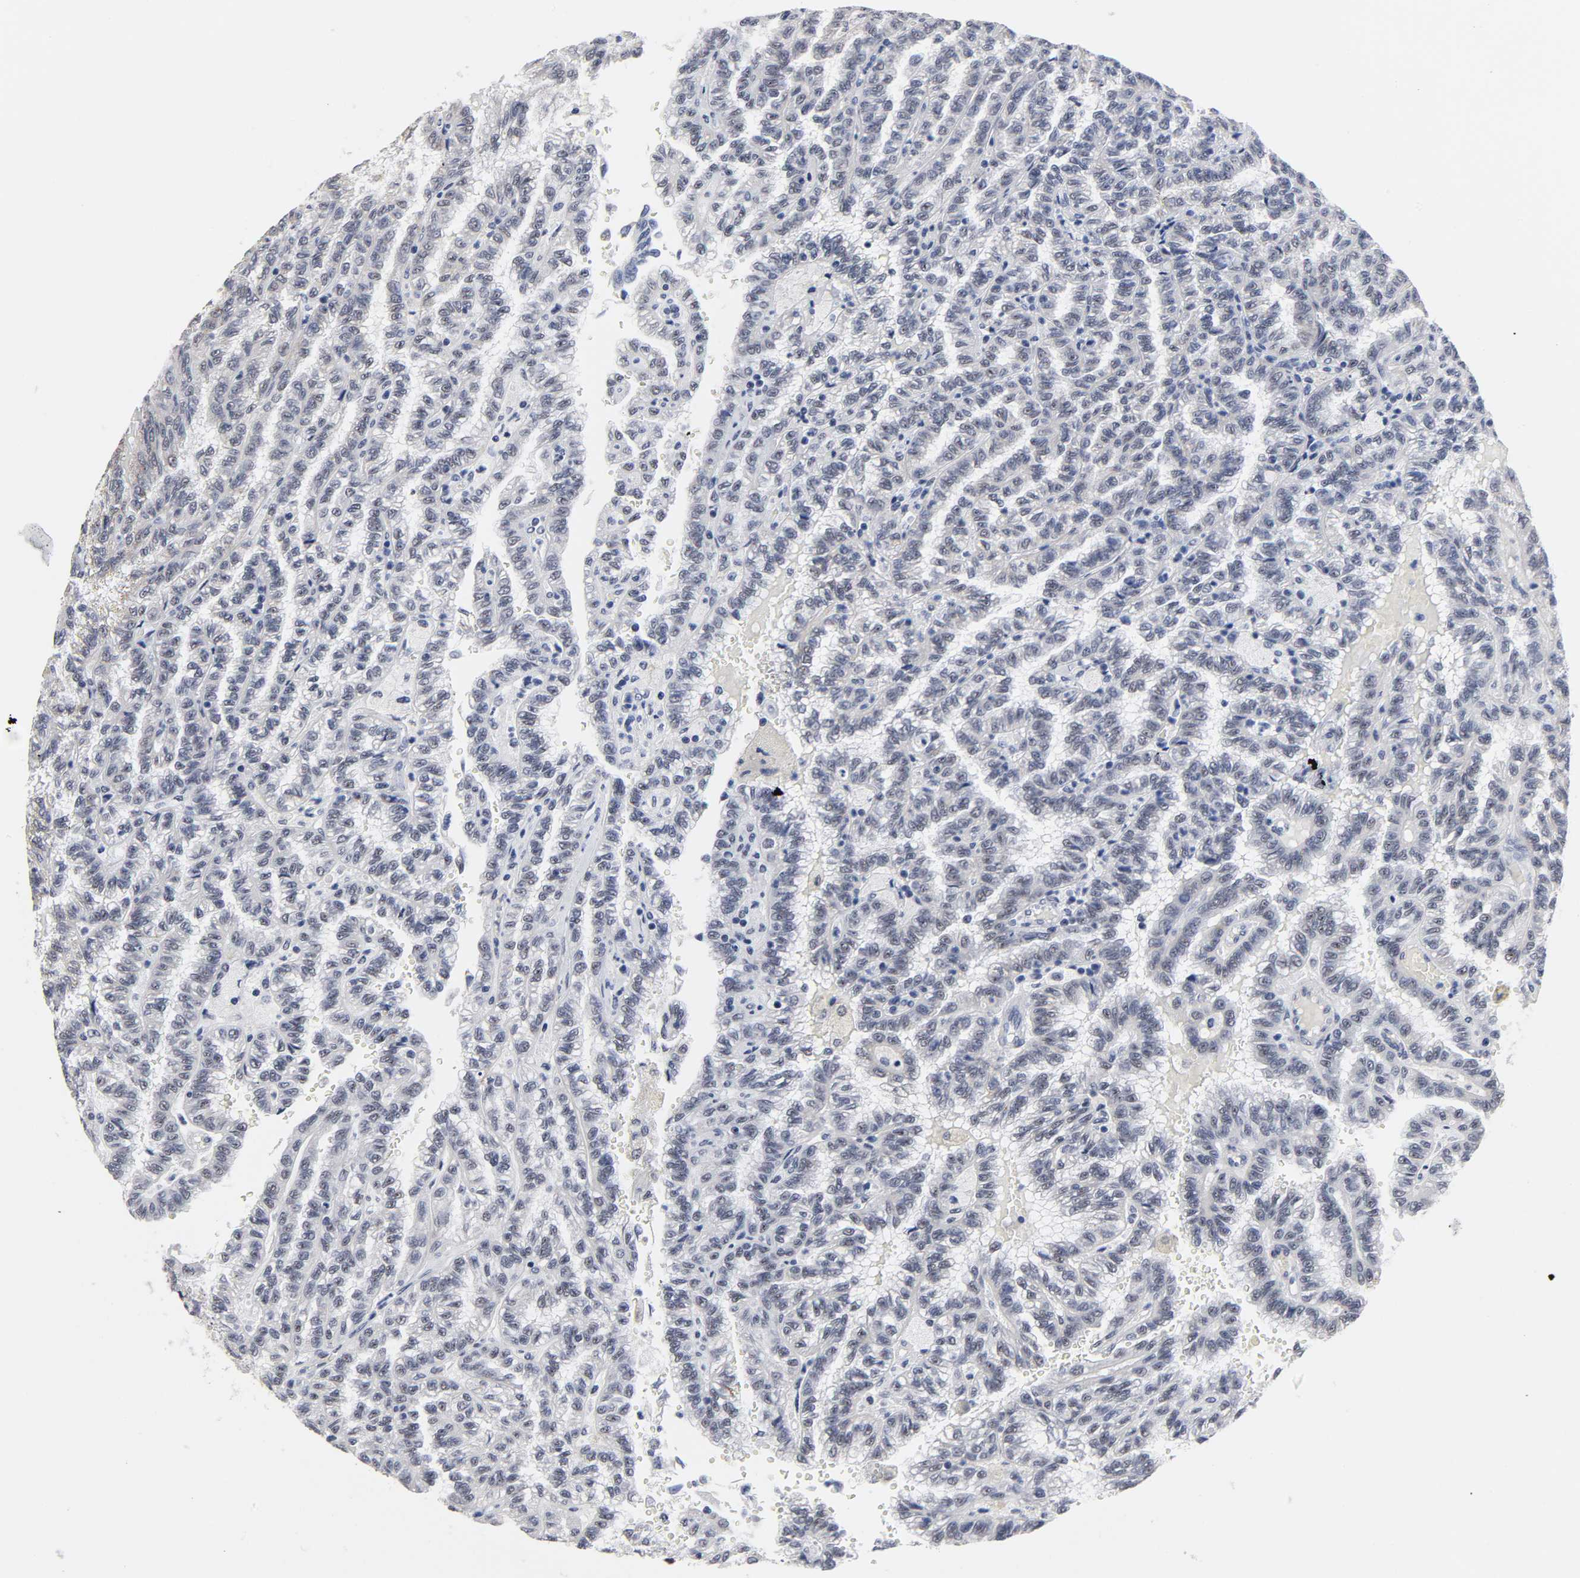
{"staining": {"intensity": "negative", "quantity": "none", "location": "none"}, "tissue": "renal cancer", "cell_type": "Tumor cells", "image_type": "cancer", "snomed": [{"axis": "morphology", "description": "Inflammation, NOS"}, {"axis": "morphology", "description": "Adenocarcinoma, NOS"}, {"axis": "topography", "description": "Kidney"}], "caption": "Tumor cells show no significant staining in renal cancer.", "gene": "GRHL2", "patient": {"sex": "male", "age": 68}}